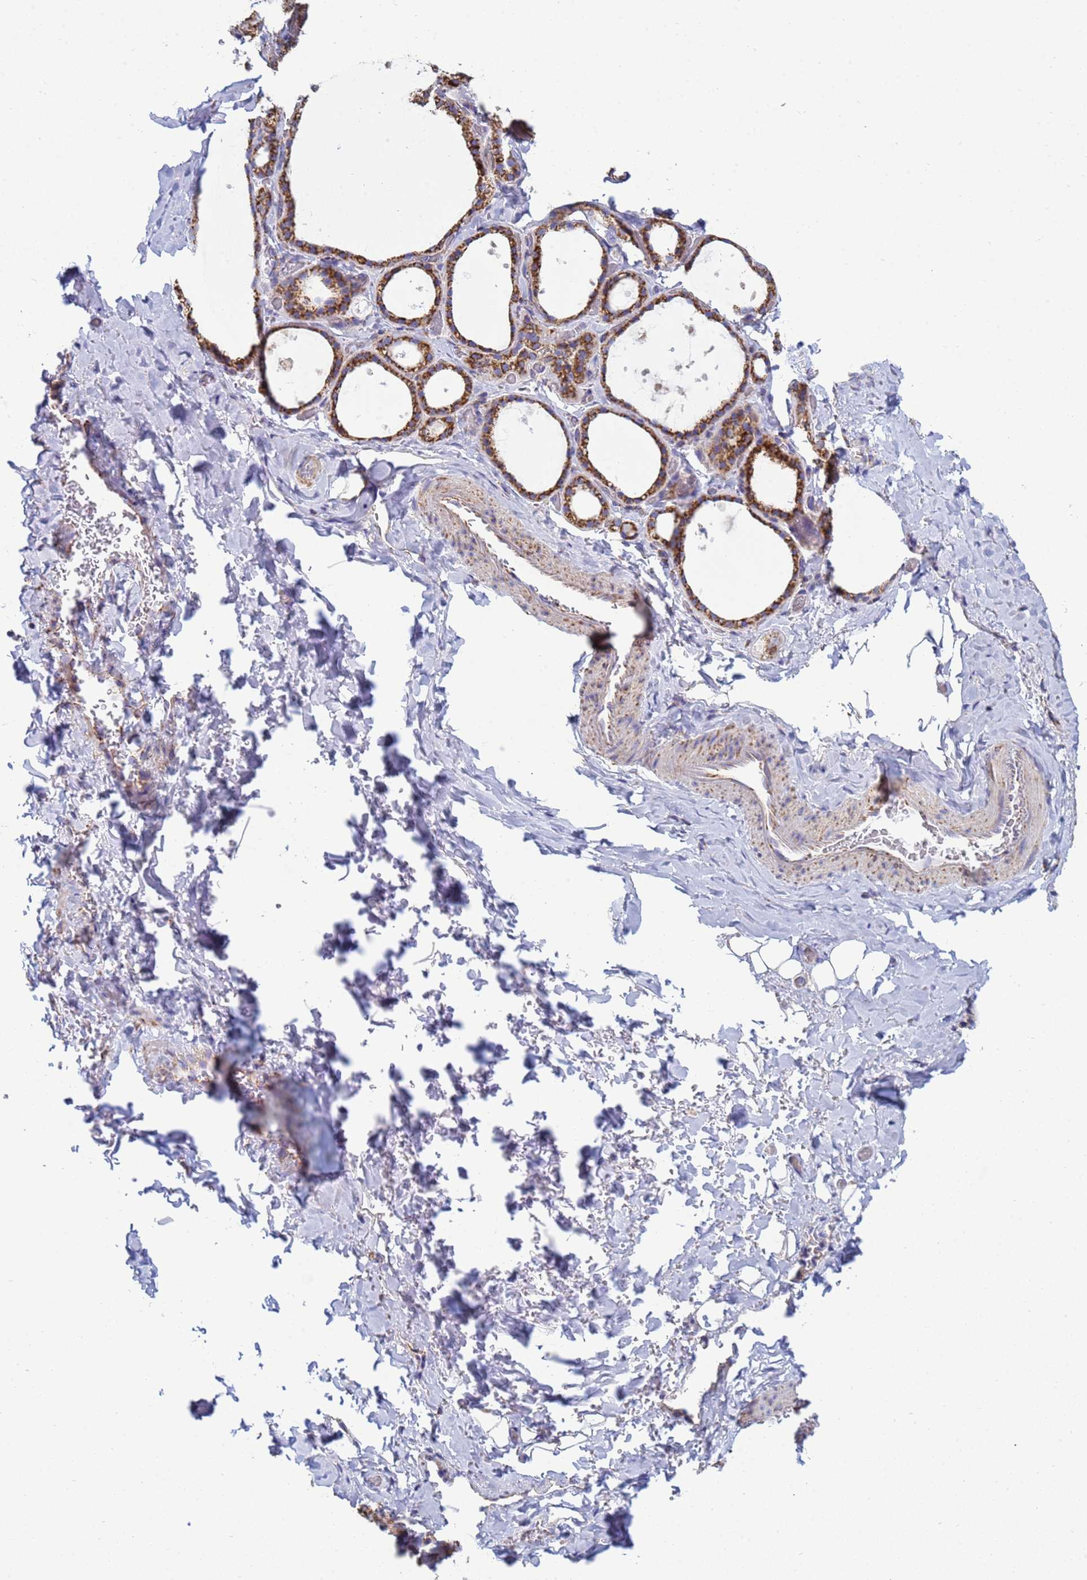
{"staining": {"intensity": "strong", "quantity": ">75%", "location": "cytoplasmic/membranous"}, "tissue": "thyroid gland", "cell_type": "Glandular cells", "image_type": "normal", "snomed": [{"axis": "morphology", "description": "Normal tissue, NOS"}, {"axis": "topography", "description": "Thyroid gland"}], "caption": "This micrograph exhibits unremarkable thyroid gland stained with immunohistochemistry to label a protein in brown. The cytoplasmic/membranous of glandular cells show strong positivity for the protein. Nuclei are counter-stained blue.", "gene": "COQ4", "patient": {"sex": "female", "age": 44}}